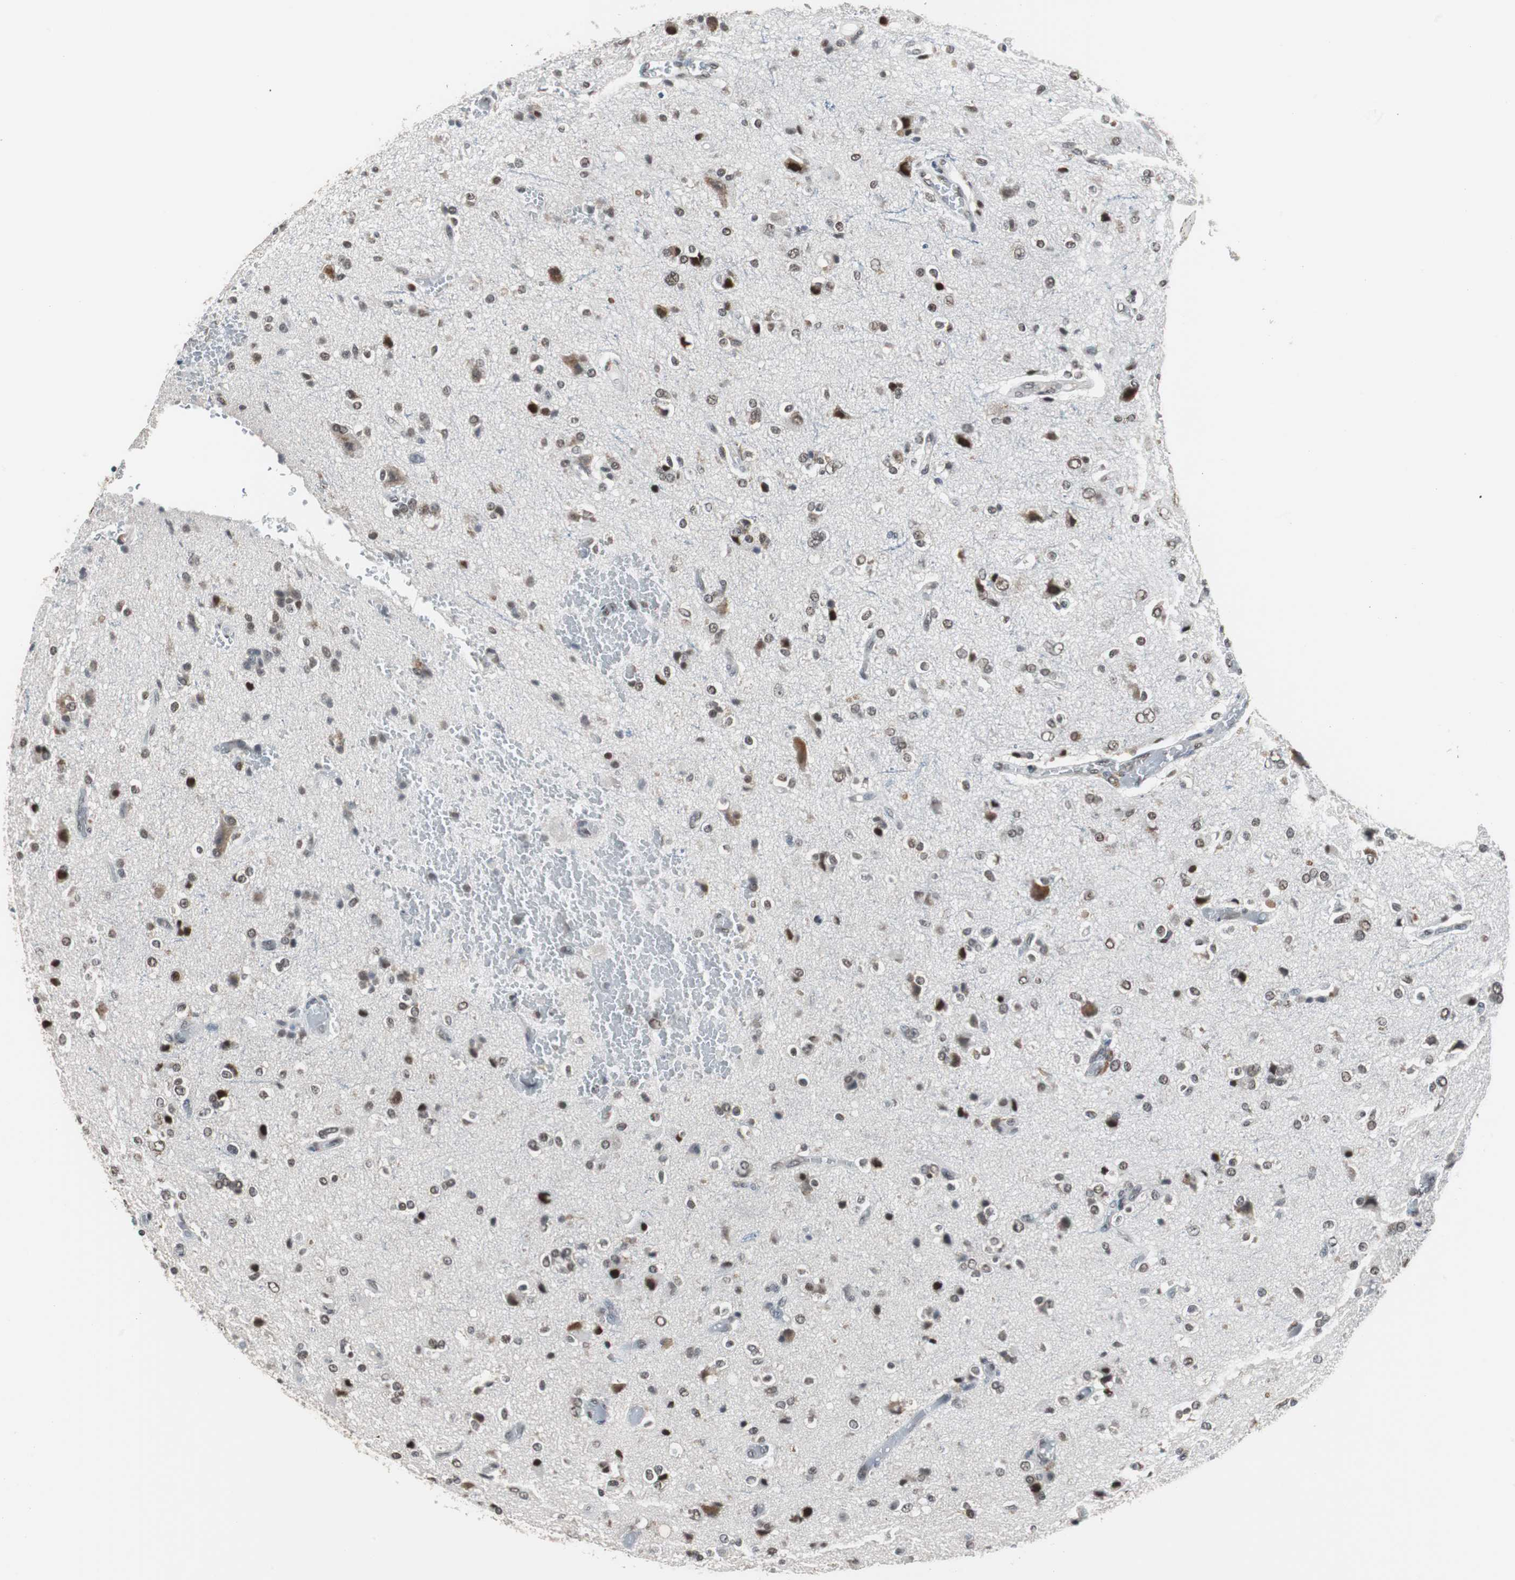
{"staining": {"intensity": "strong", "quantity": ">75%", "location": "cytoplasmic/membranous,nuclear"}, "tissue": "glioma", "cell_type": "Tumor cells", "image_type": "cancer", "snomed": [{"axis": "morphology", "description": "Glioma, malignant, High grade"}, {"axis": "topography", "description": "Brain"}], "caption": "A photomicrograph of malignant high-grade glioma stained for a protein shows strong cytoplasmic/membranous and nuclear brown staining in tumor cells.", "gene": "TAF7", "patient": {"sex": "male", "age": 47}}